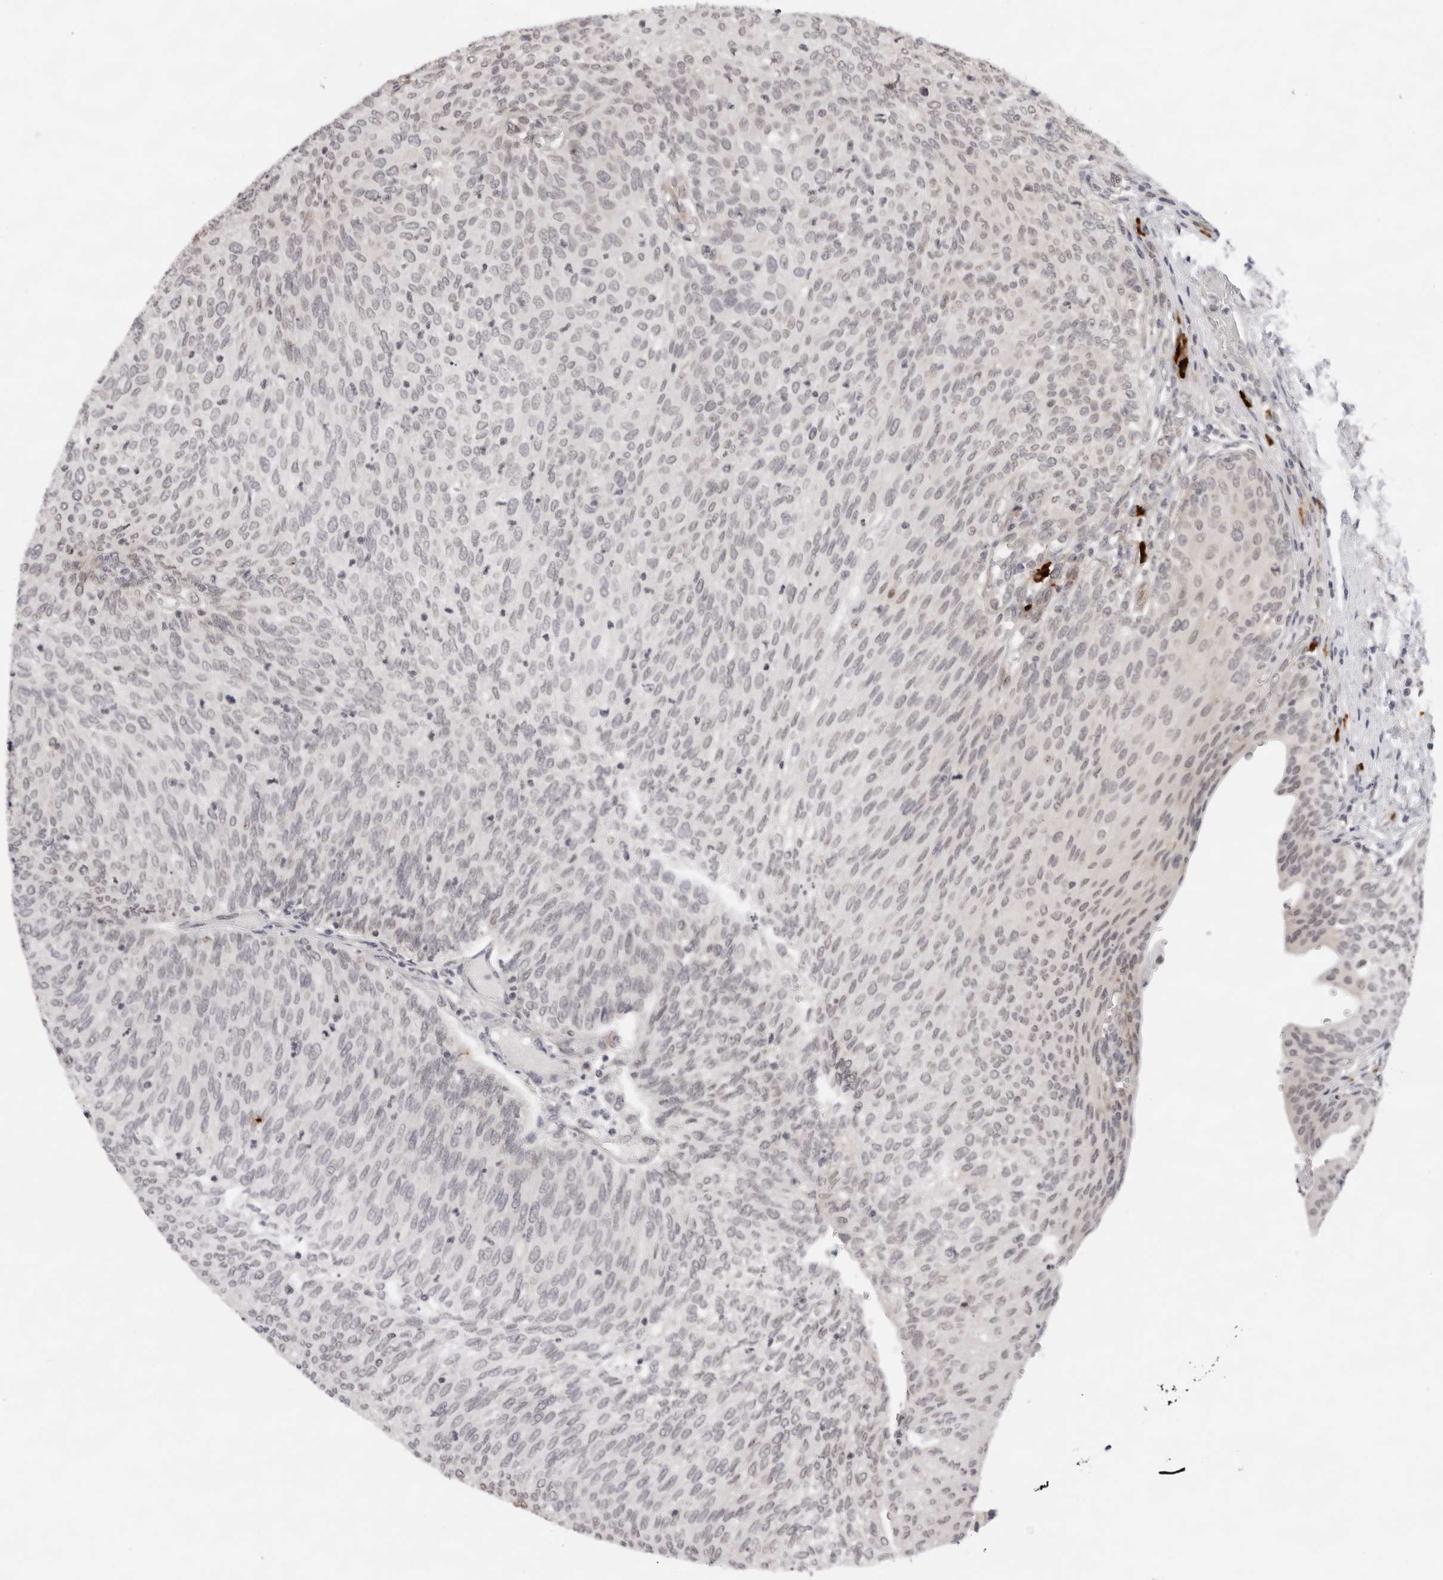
{"staining": {"intensity": "negative", "quantity": "none", "location": "none"}, "tissue": "urothelial cancer", "cell_type": "Tumor cells", "image_type": "cancer", "snomed": [{"axis": "morphology", "description": "Urothelial carcinoma, Low grade"}, {"axis": "topography", "description": "Urinary bladder"}], "caption": "The photomicrograph demonstrates no significant positivity in tumor cells of urothelial cancer.", "gene": "IL17RA", "patient": {"sex": "female", "age": 79}}